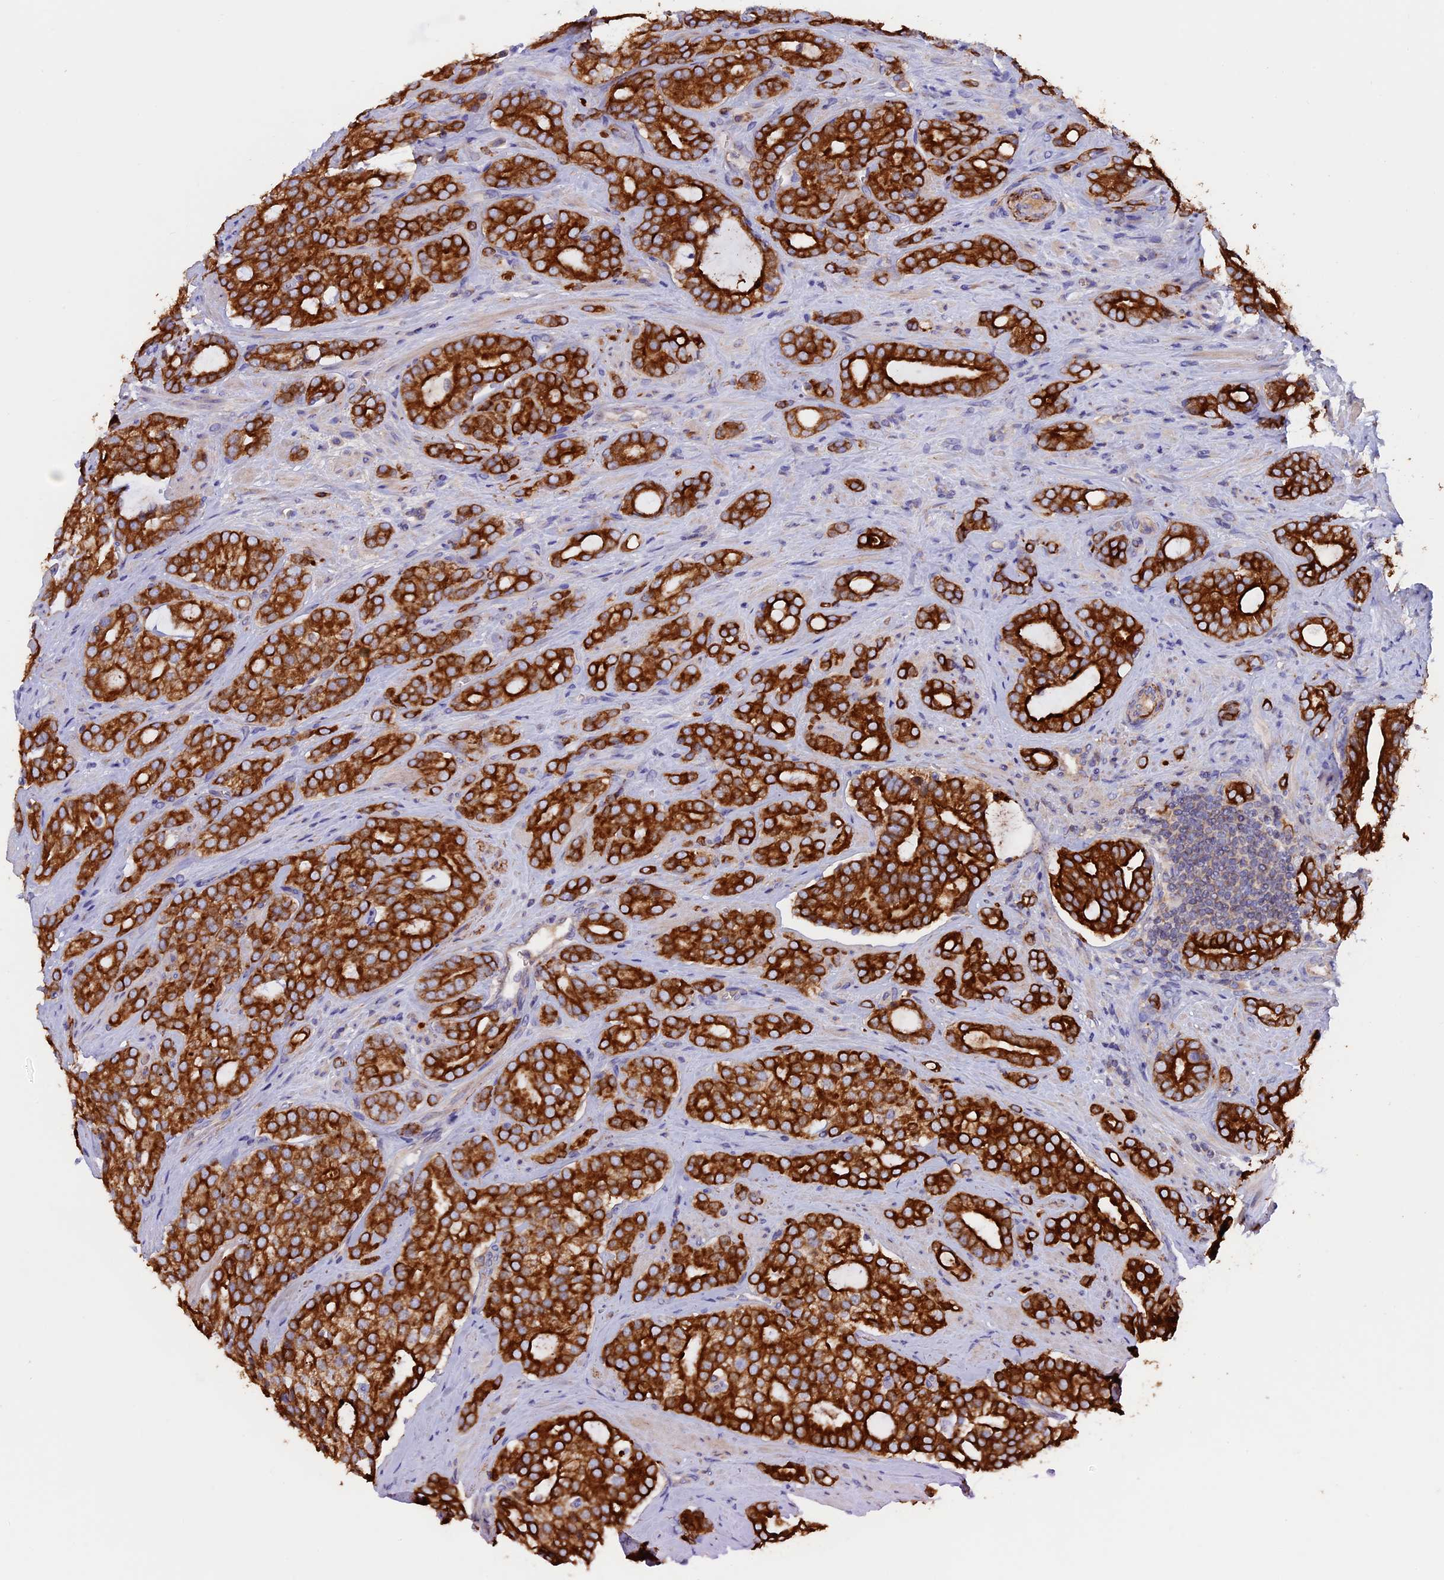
{"staining": {"intensity": "strong", "quantity": ">75%", "location": "cytoplasmic/membranous"}, "tissue": "prostate cancer", "cell_type": "Tumor cells", "image_type": "cancer", "snomed": [{"axis": "morphology", "description": "Adenocarcinoma, High grade"}, {"axis": "topography", "description": "Prostate"}], "caption": "Tumor cells exhibit strong cytoplasmic/membranous expression in about >75% of cells in prostate high-grade adenocarcinoma.", "gene": "PTPN9", "patient": {"sex": "male", "age": 63}}